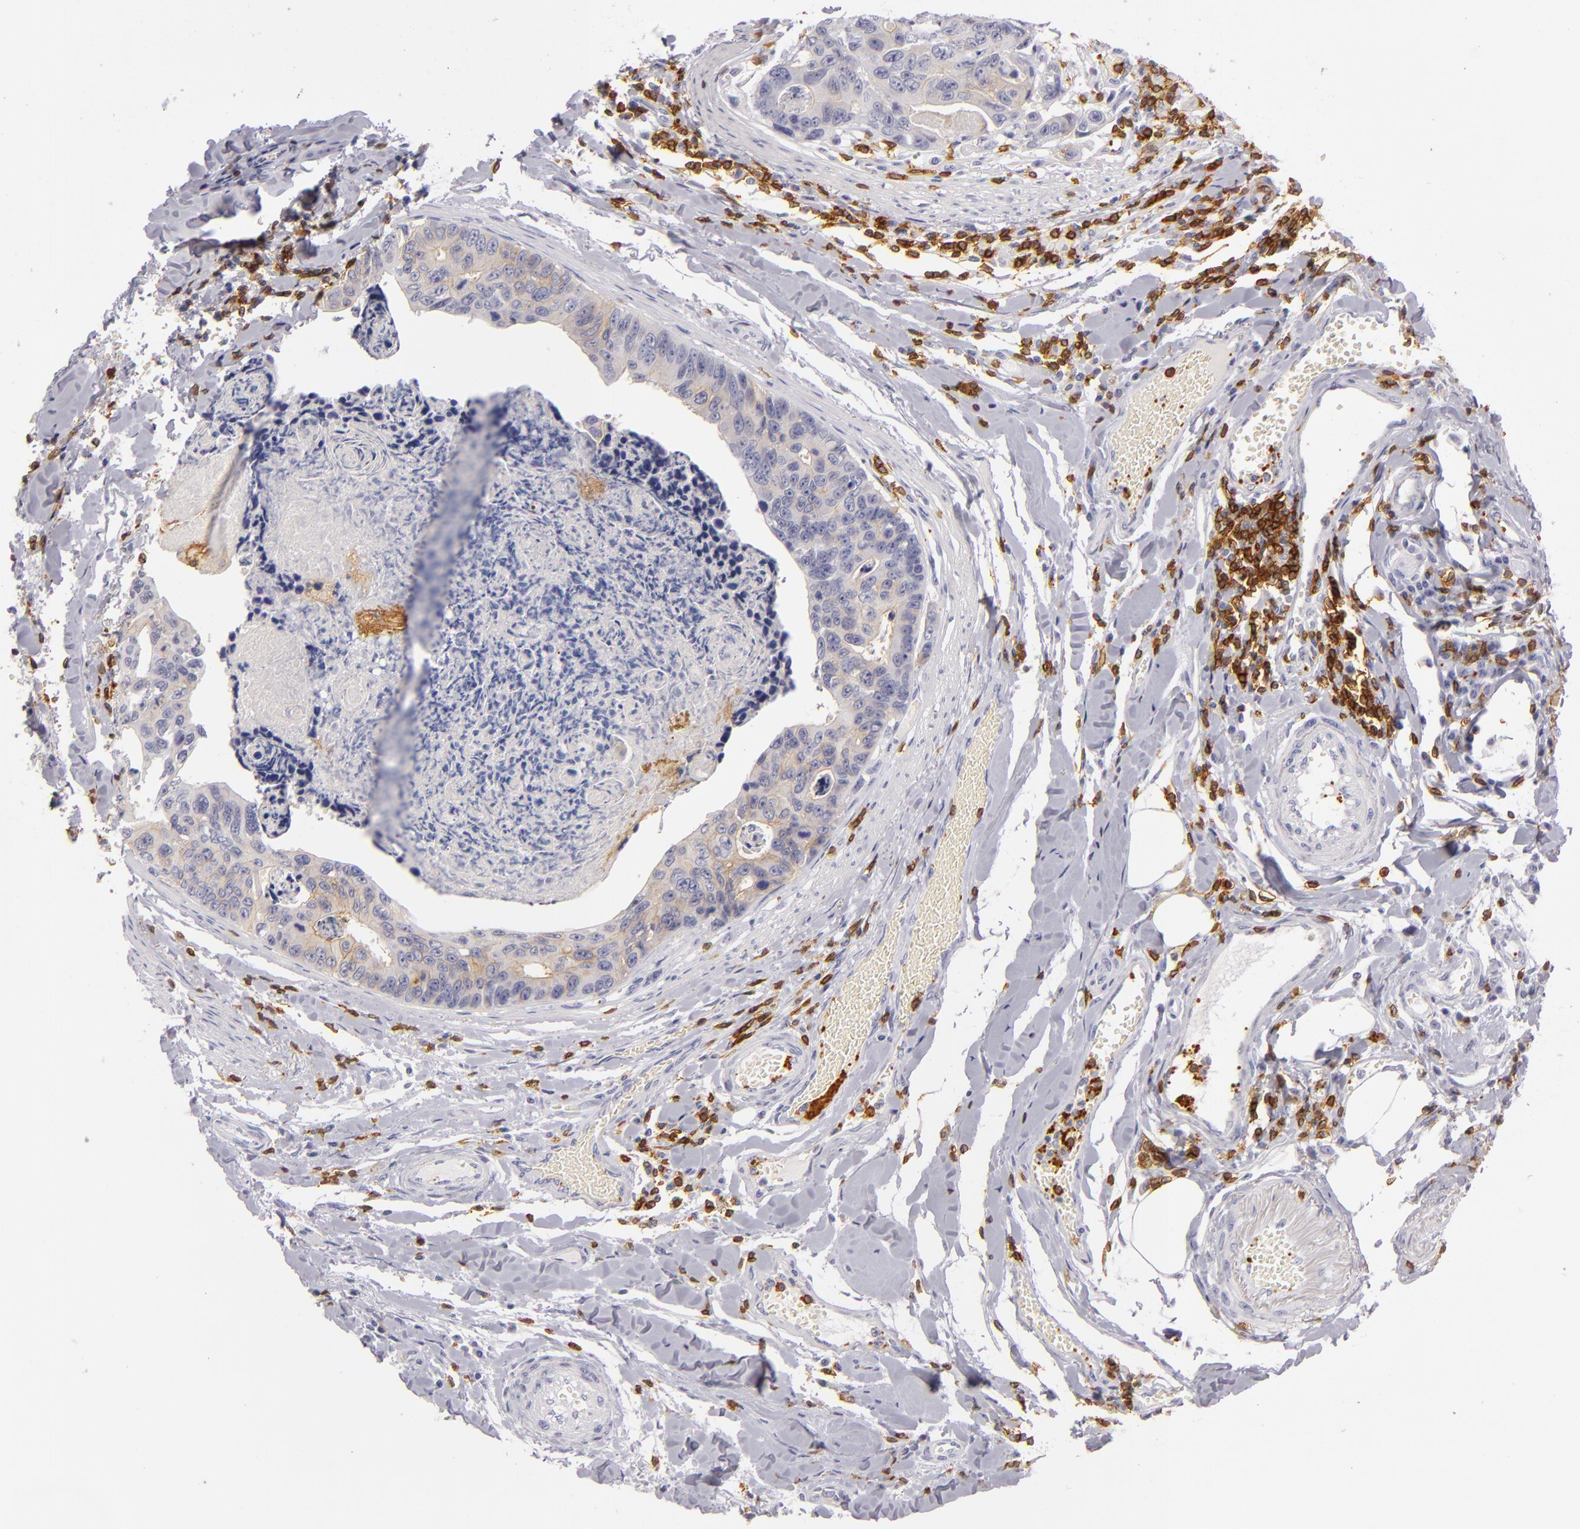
{"staining": {"intensity": "negative", "quantity": "none", "location": "none"}, "tissue": "colorectal cancer", "cell_type": "Tumor cells", "image_type": "cancer", "snomed": [{"axis": "morphology", "description": "Adenocarcinoma, NOS"}, {"axis": "topography", "description": "Colon"}], "caption": "This is an immunohistochemistry histopathology image of colorectal adenocarcinoma. There is no staining in tumor cells.", "gene": "LAT", "patient": {"sex": "female", "age": 86}}